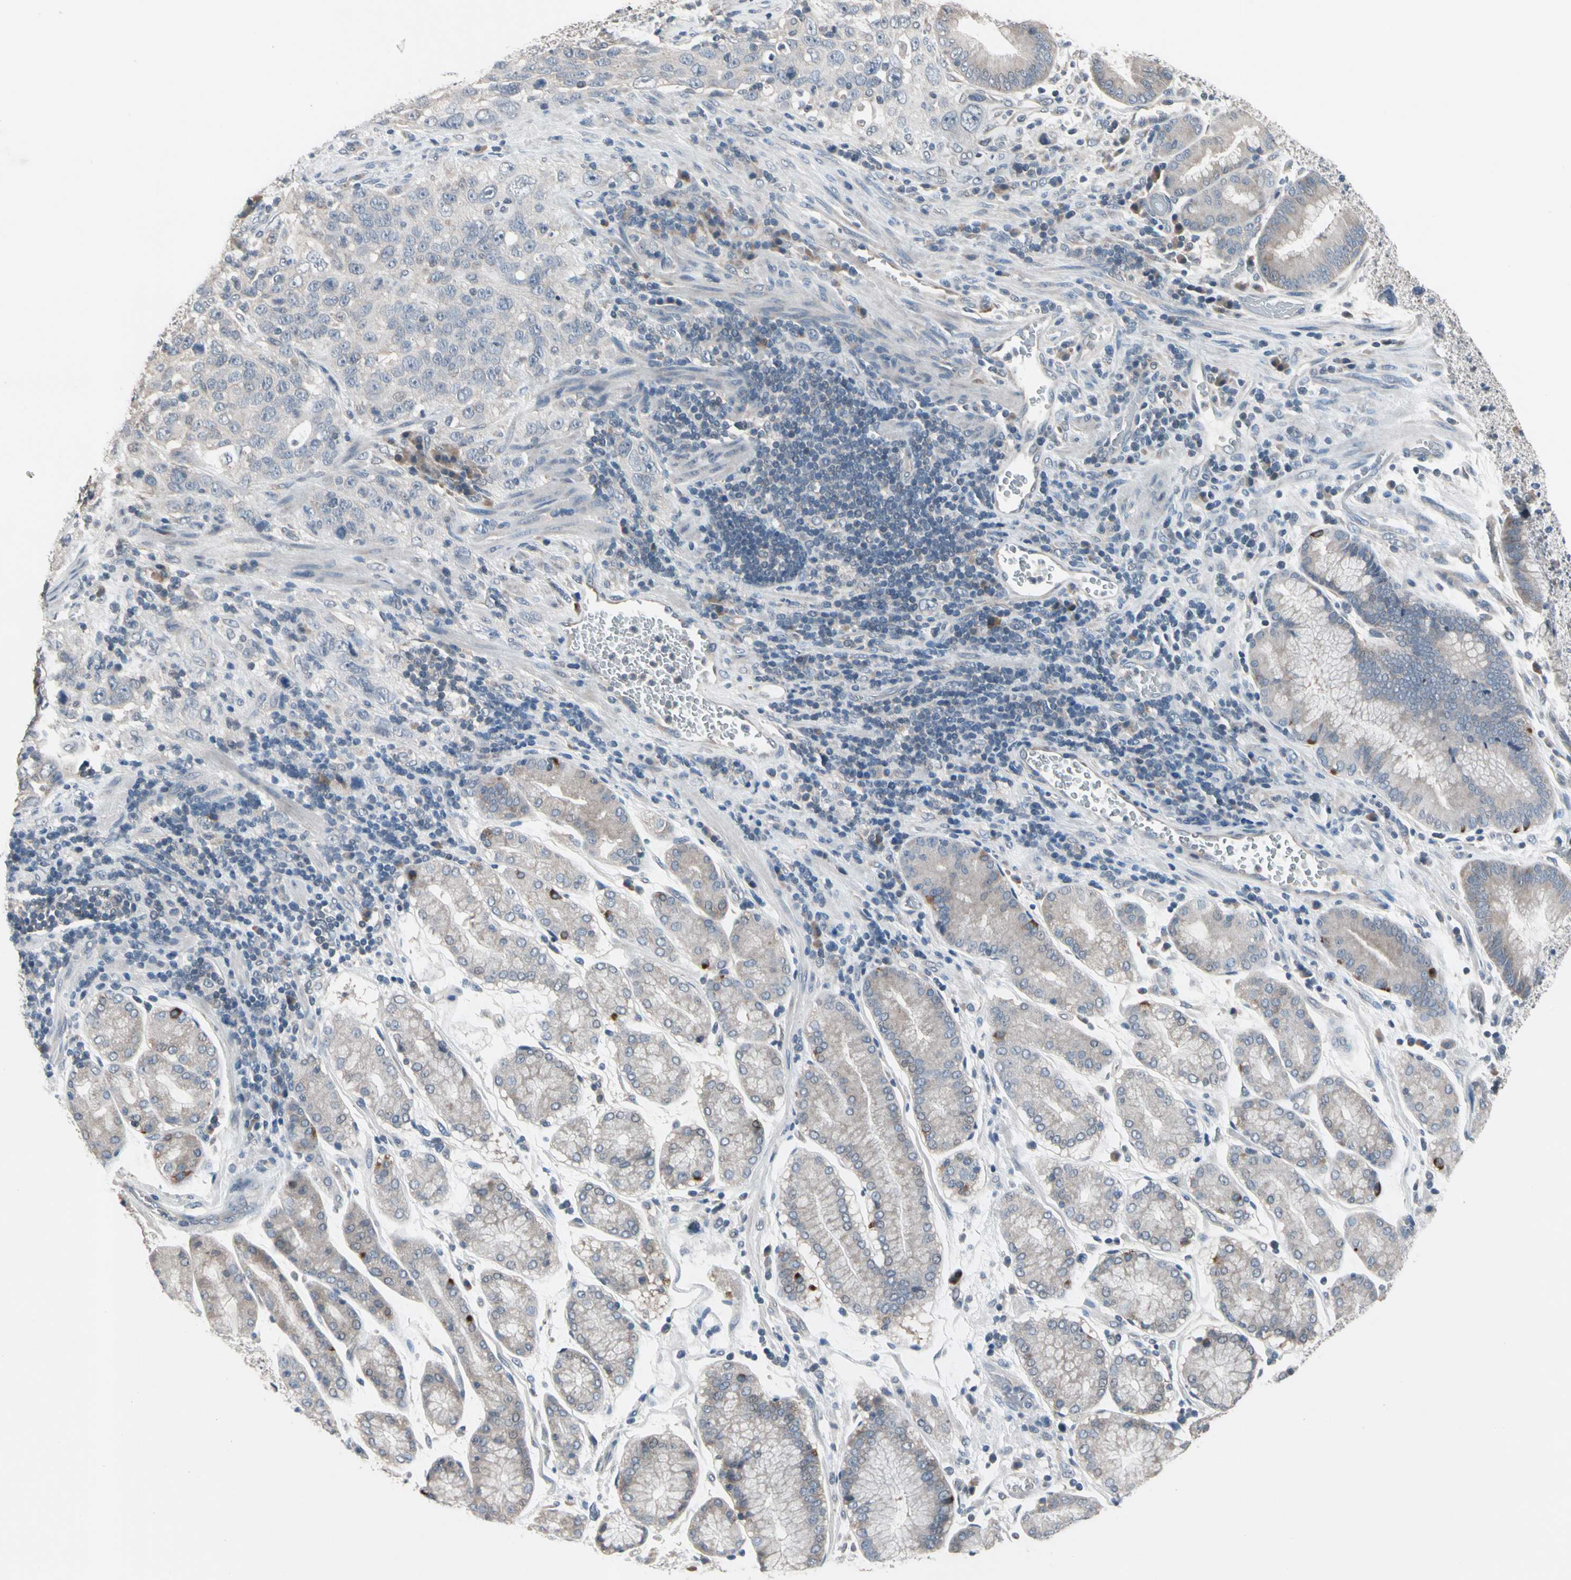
{"staining": {"intensity": "weak", "quantity": "25%-75%", "location": "cytoplasmic/membranous"}, "tissue": "stomach cancer", "cell_type": "Tumor cells", "image_type": "cancer", "snomed": [{"axis": "morphology", "description": "Normal tissue, NOS"}, {"axis": "morphology", "description": "Adenocarcinoma, NOS"}, {"axis": "topography", "description": "Stomach"}], "caption": "This micrograph displays IHC staining of human adenocarcinoma (stomach), with low weak cytoplasmic/membranous positivity in about 25%-75% of tumor cells.", "gene": "SV2A", "patient": {"sex": "male", "age": 48}}